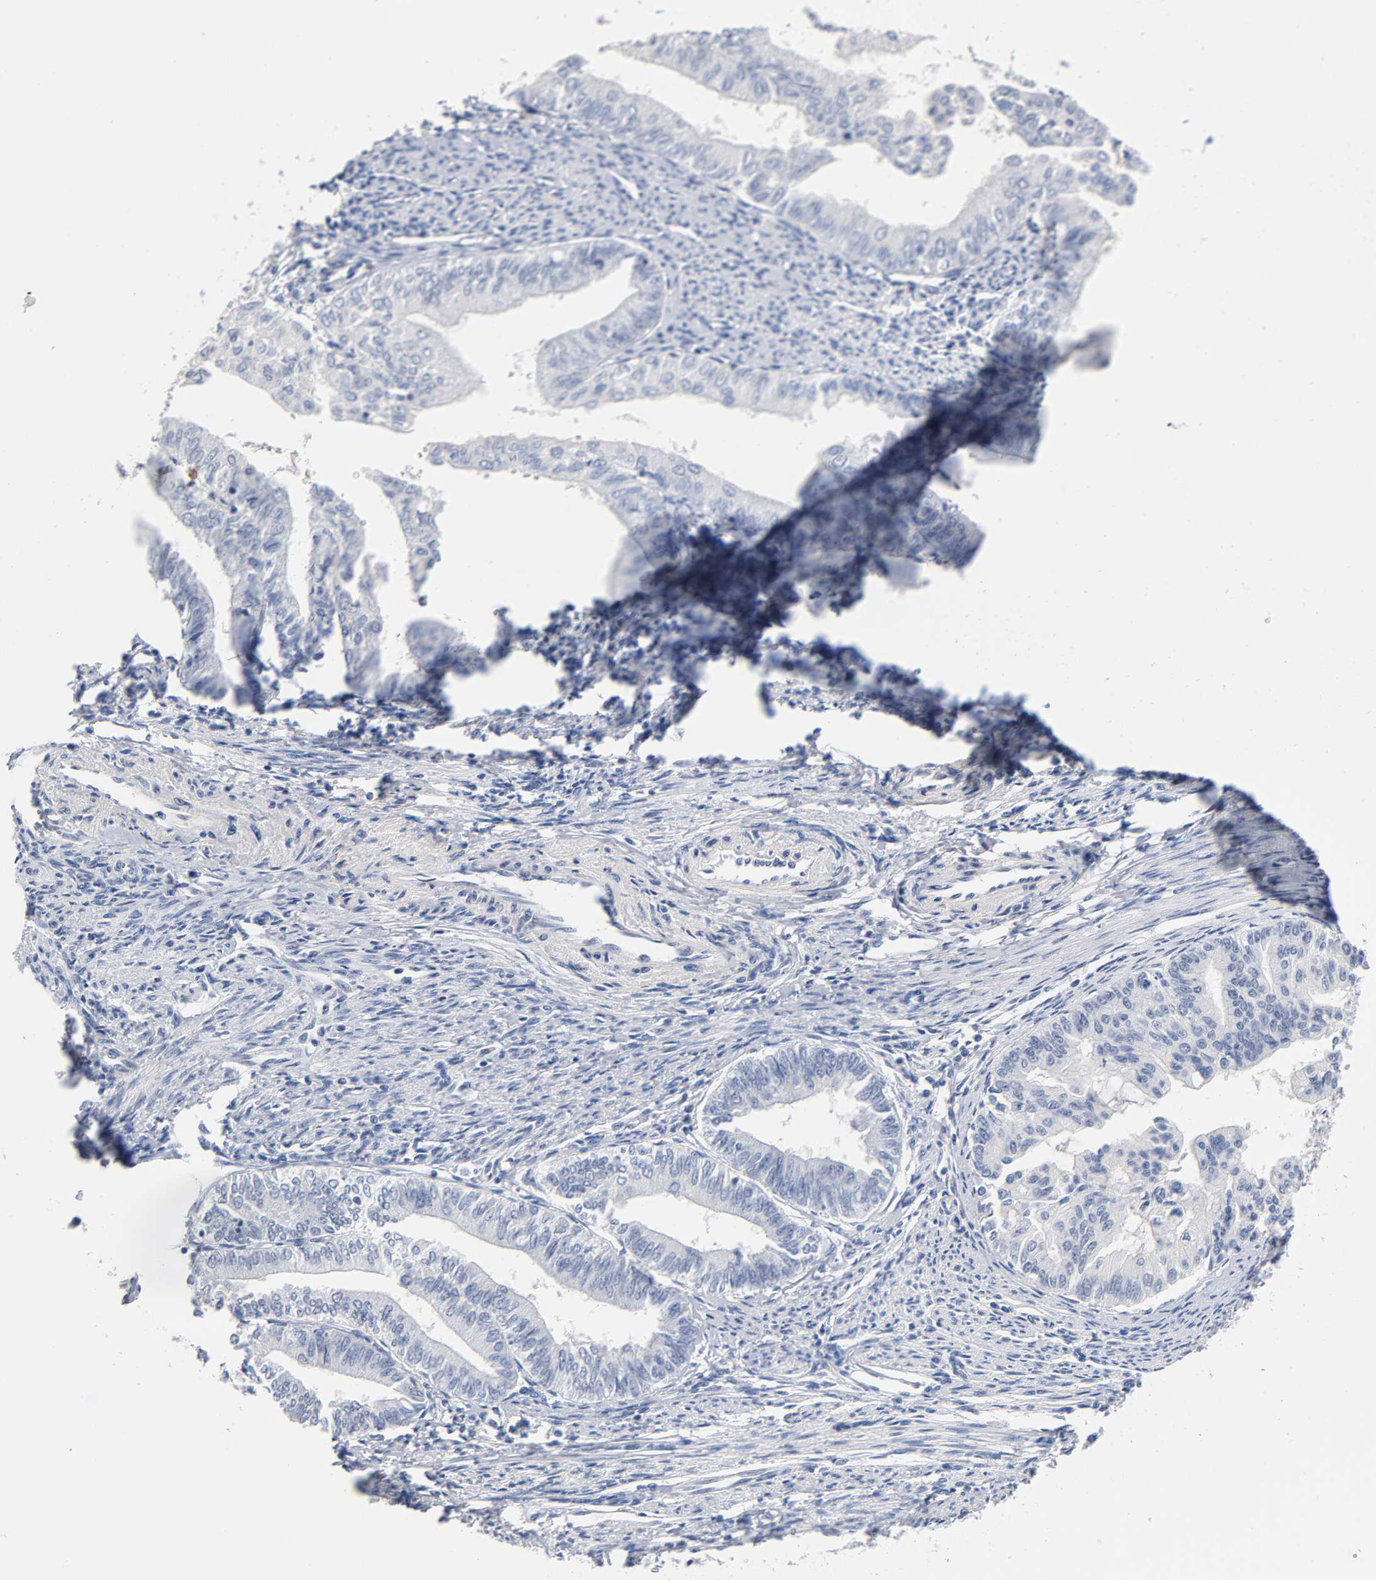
{"staining": {"intensity": "negative", "quantity": "none", "location": "none"}, "tissue": "endometrial cancer", "cell_type": "Tumor cells", "image_type": "cancer", "snomed": [{"axis": "morphology", "description": "Adenocarcinoma, NOS"}, {"axis": "topography", "description": "Endometrium"}], "caption": "Tumor cells show no significant expression in adenocarcinoma (endometrial).", "gene": "NFATC1", "patient": {"sex": "female", "age": 66}}